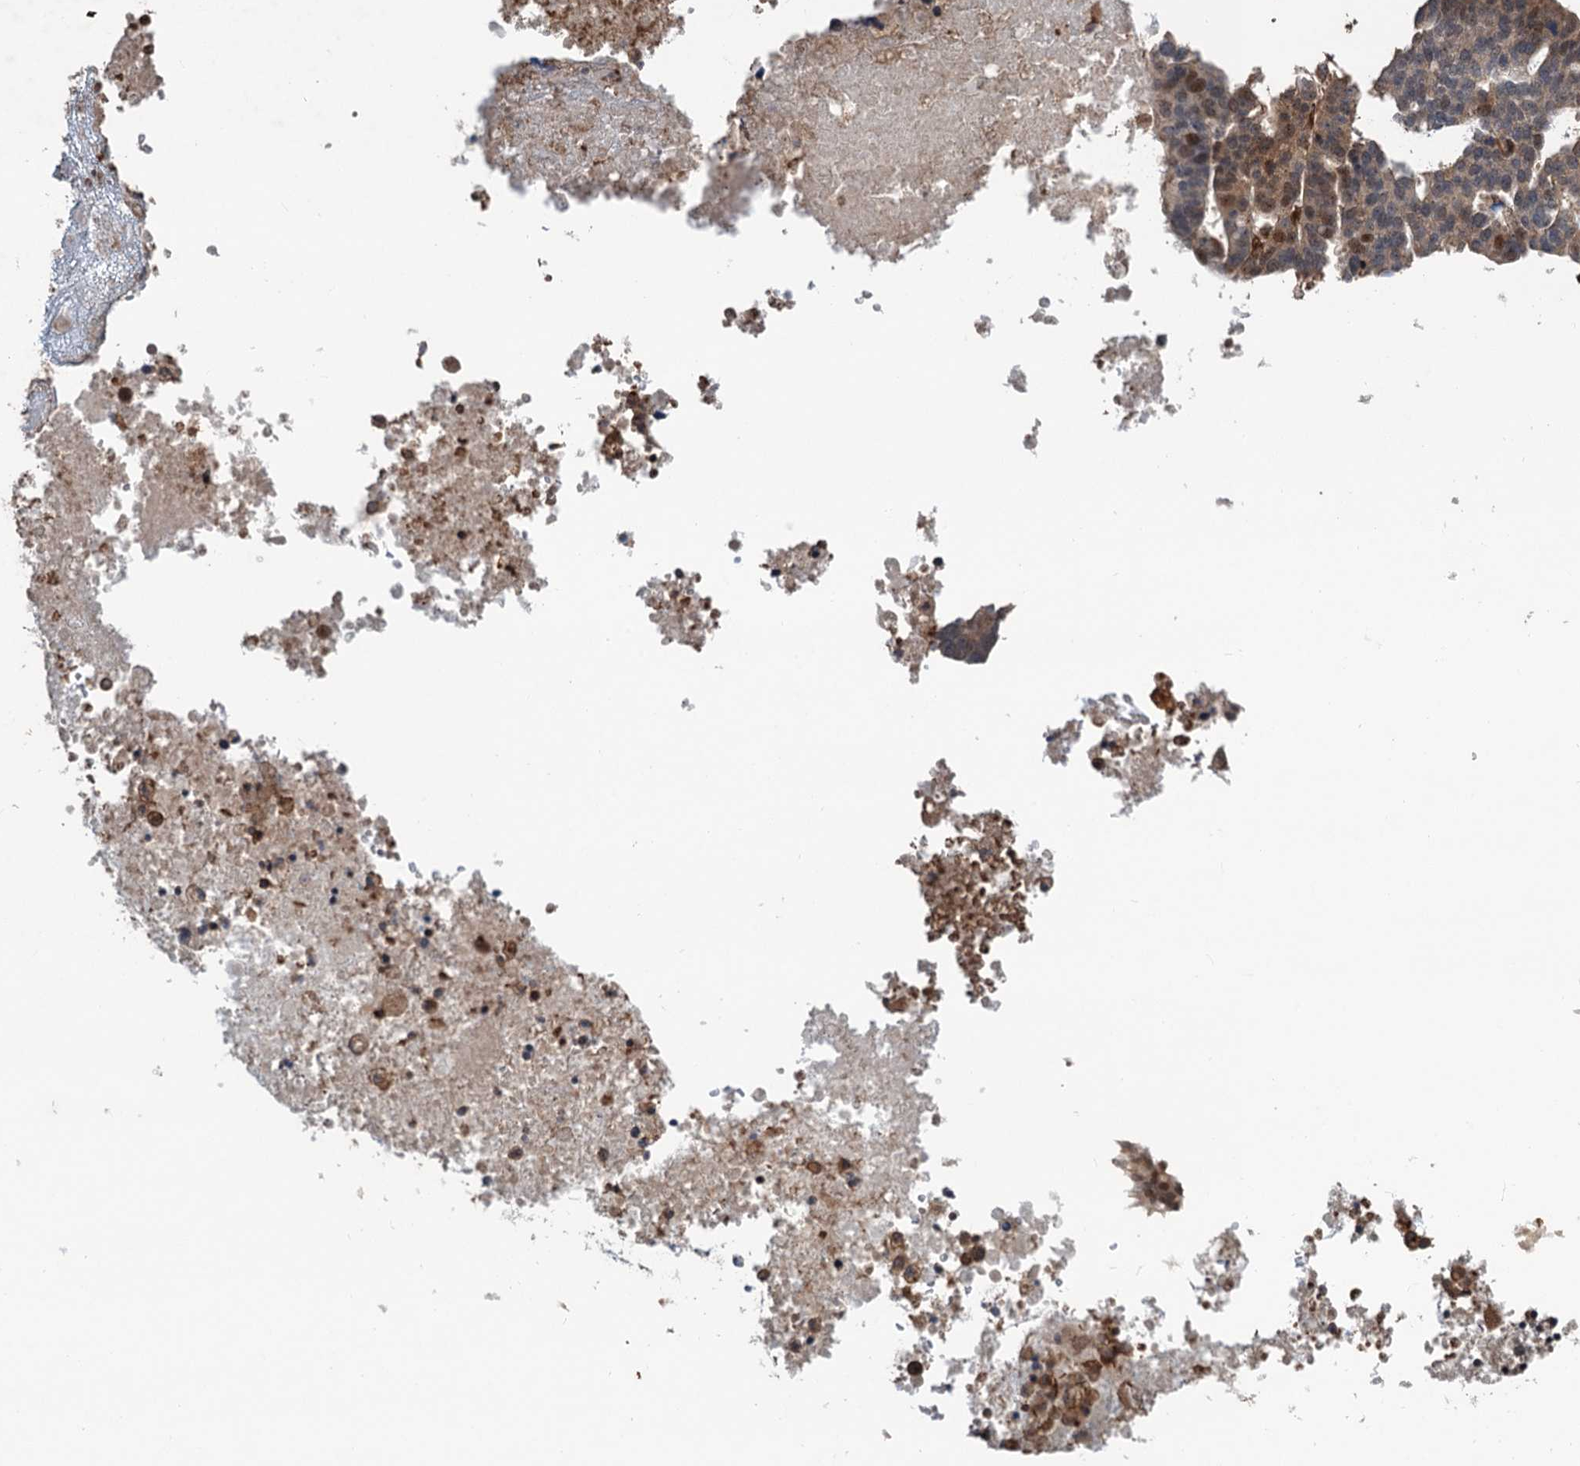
{"staining": {"intensity": "moderate", "quantity": ">75%", "location": "cytoplasmic/membranous,nuclear"}, "tissue": "ovarian cancer", "cell_type": "Tumor cells", "image_type": "cancer", "snomed": [{"axis": "morphology", "description": "Cystadenocarcinoma, serous, NOS"}, {"axis": "topography", "description": "Ovary"}], "caption": "Moderate cytoplasmic/membranous and nuclear expression is appreciated in approximately >75% of tumor cells in serous cystadenocarcinoma (ovarian).", "gene": "TMA16", "patient": {"sex": "female", "age": 59}}